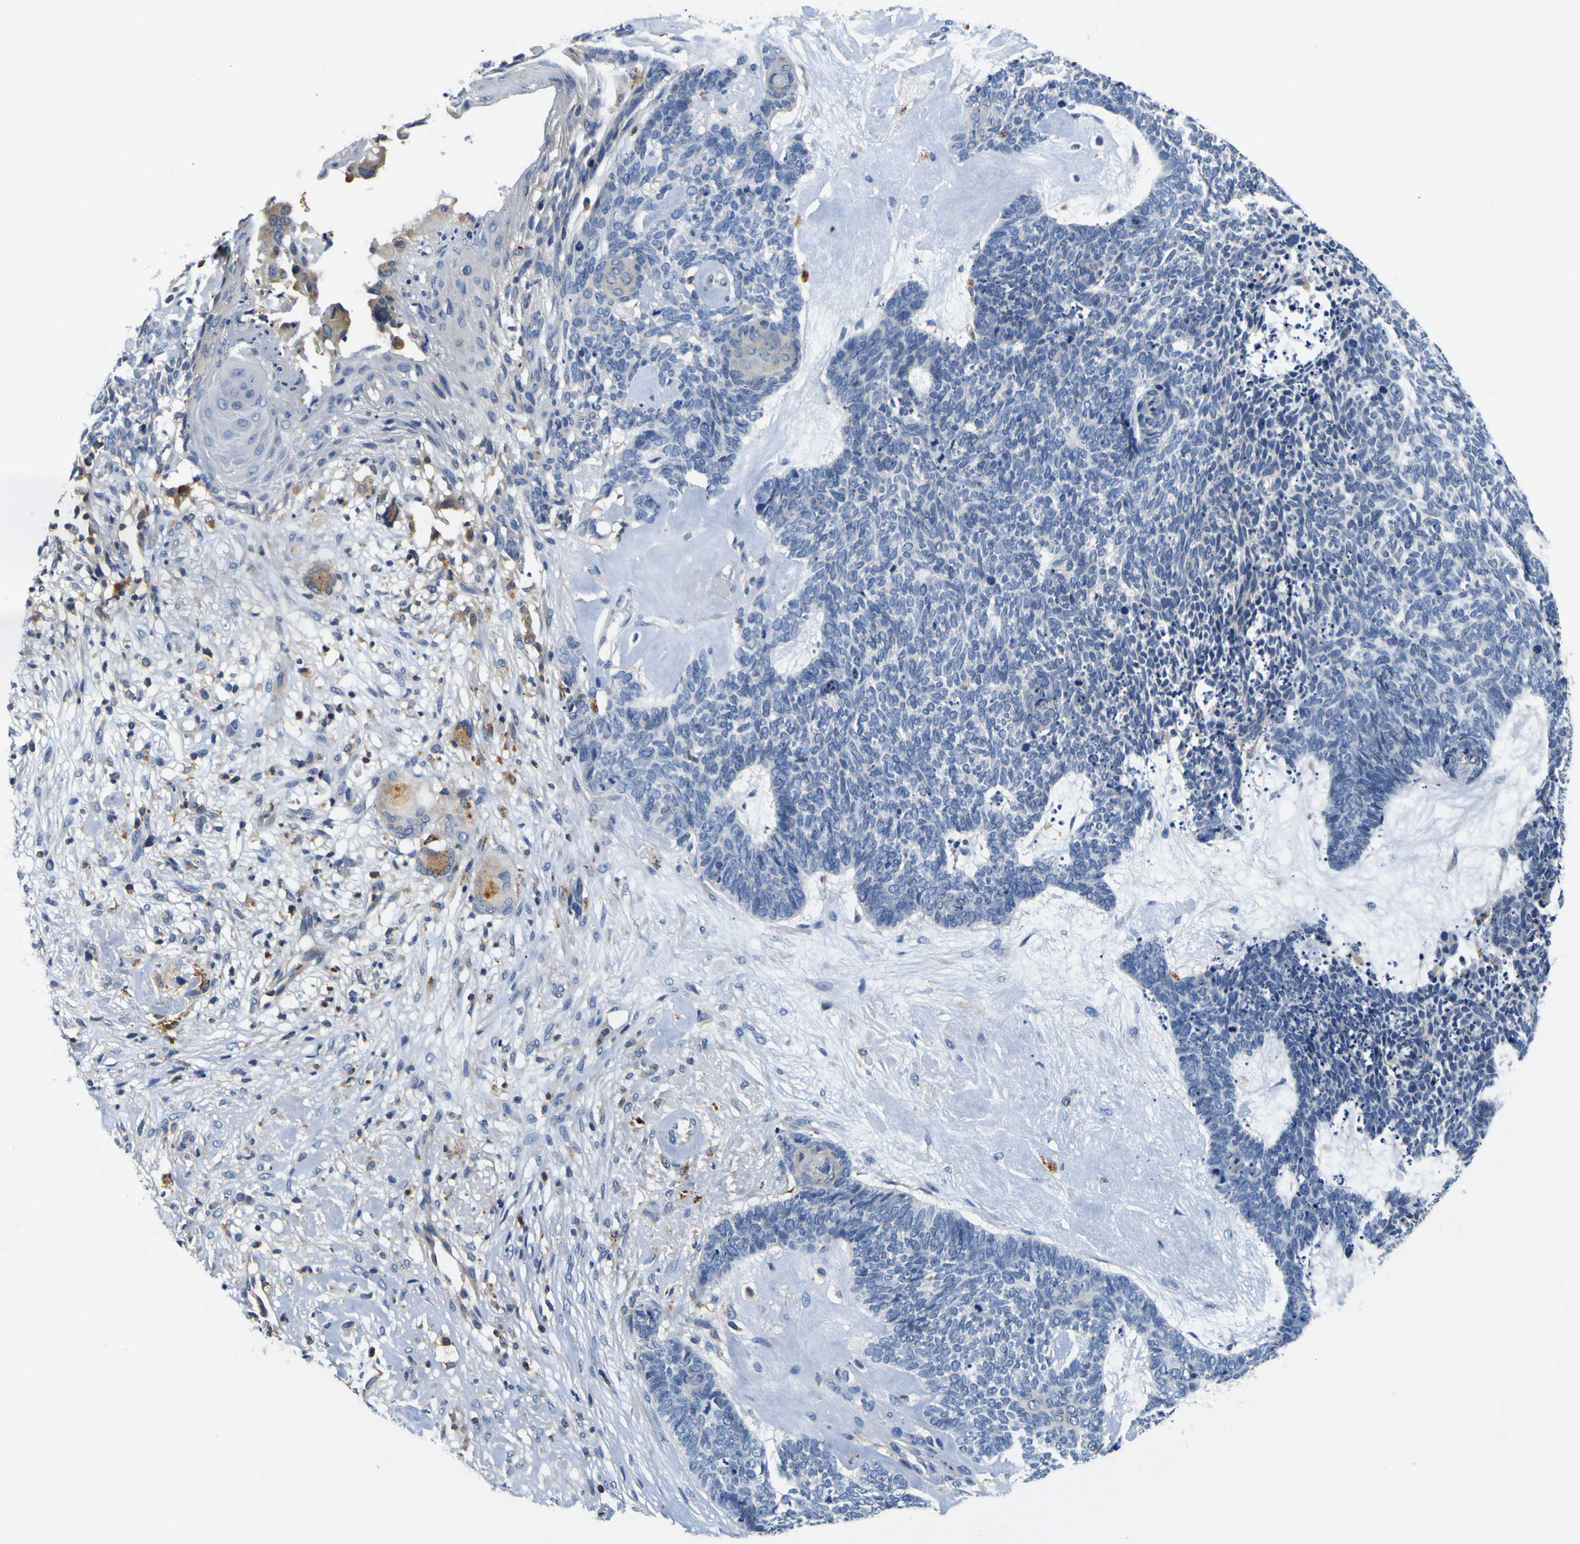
{"staining": {"intensity": "weak", "quantity": "<25%", "location": "cytoplasmic/membranous"}, "tissue": "skin cancer", "cell_type": "Tumor cells", "image_type": "cancer", "snomed": [{"axis": "morphology", "description": "Basal cell carcinoma"}, {"axis": "topography", "description": "Skin"}], "caption": "An immunohistochemistry photomicrograph of basal cell carcinoma (skin) is shown. There is no staining in tumor cells of basal cell carcinoma (skin). The staining was performed using DAB to visualize the protein expression in brown, while the nuclei were stained in blue with hematoxylin (Magnification: 20x).", "gene": "TNIK", "patient": {"sex": "female", "age": 84}}